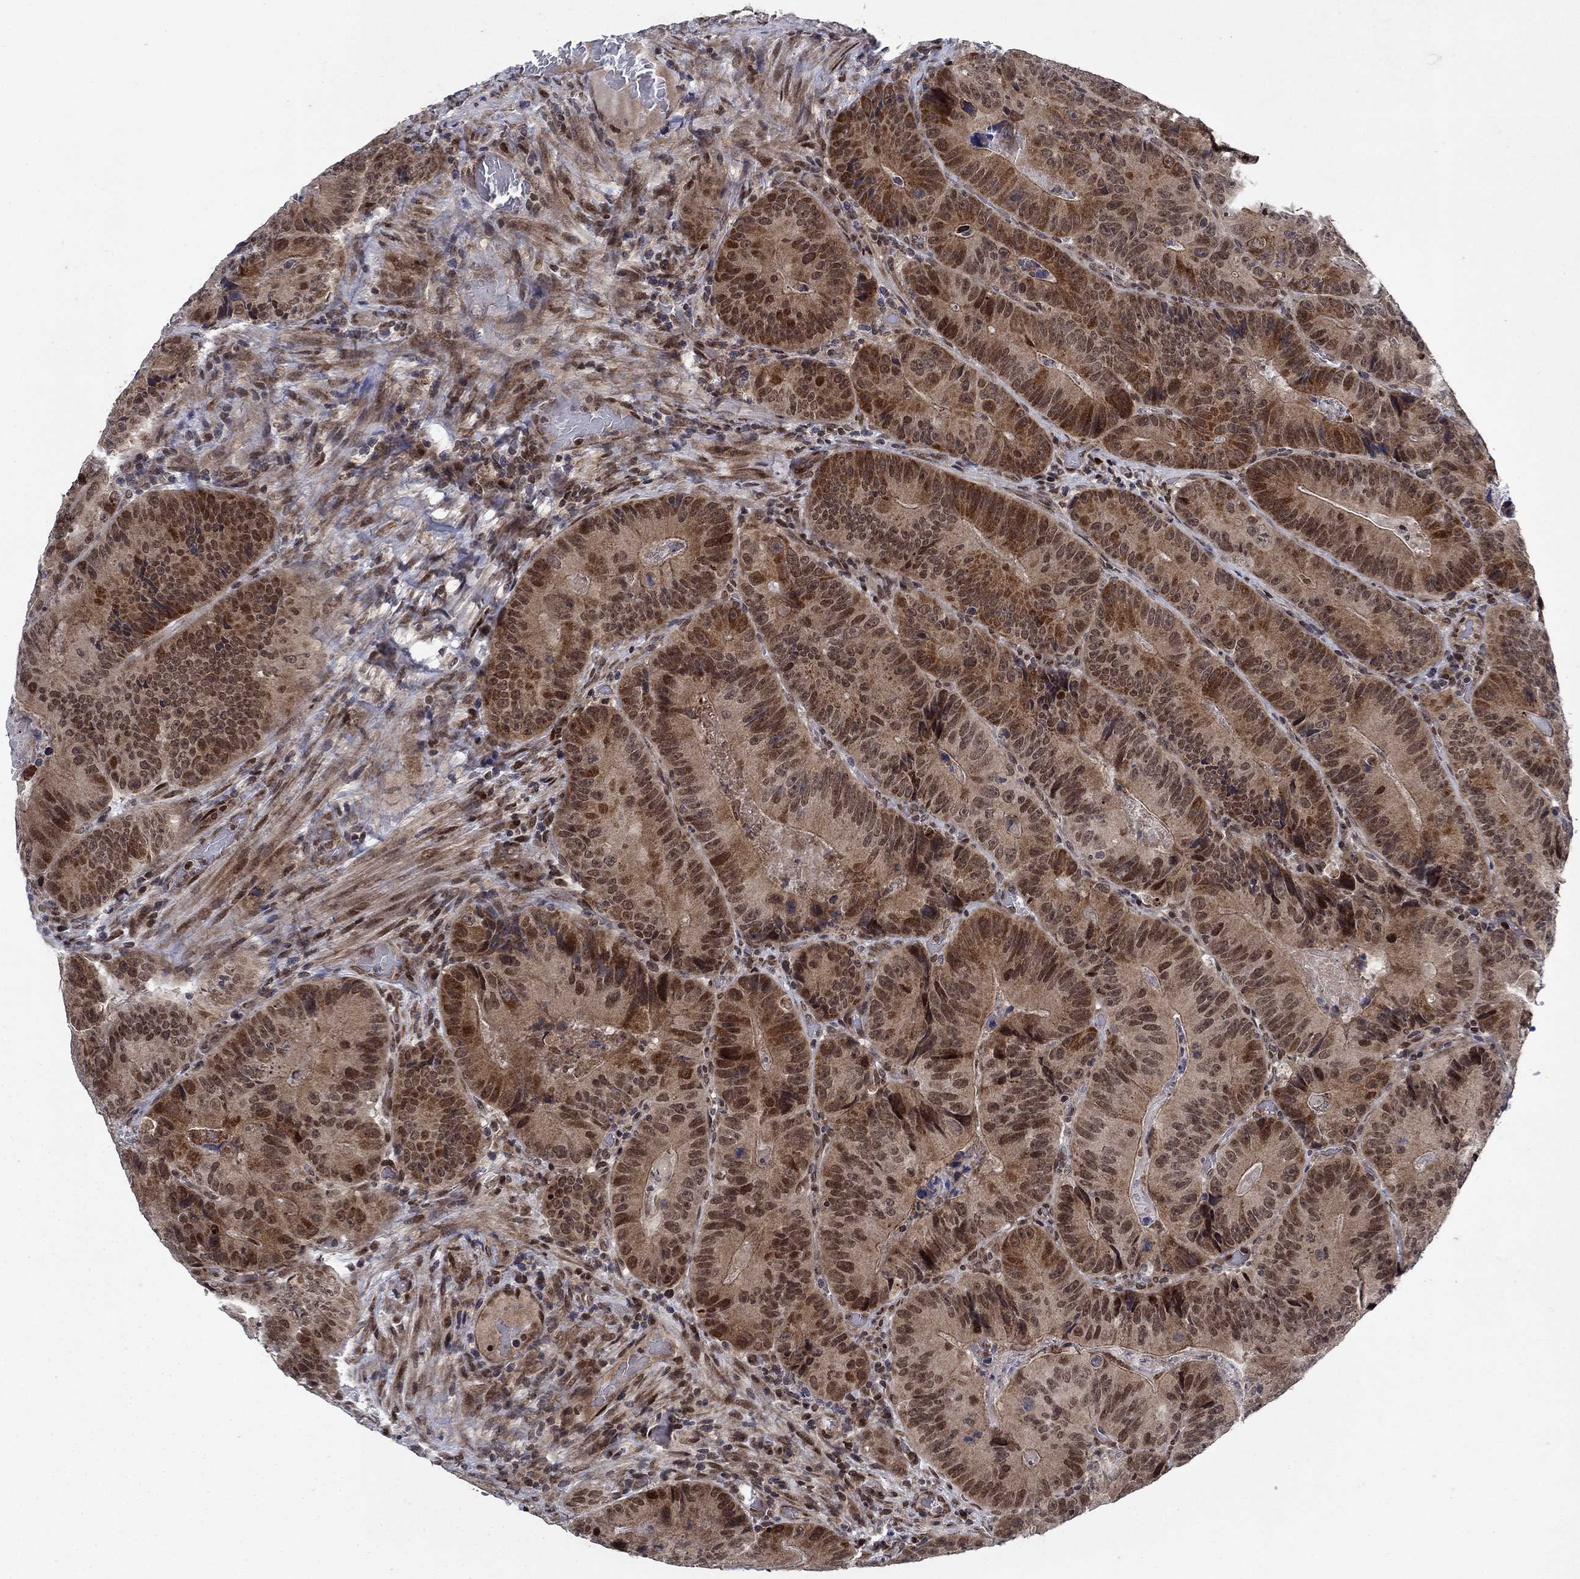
{"staining": {"intensity": "strong", "quantity": "<25%", "location": "cytoplasmic/membranous,nuclear"}, "tissue": "colorectal cancer", "cell_type": "Tumor cells", "image_type": "cancer", "snomed": [{"axis": "morphology", "description": "Adenocarcinoma, NOS"}, {"axis": "topography", "description": "Colon"}], "caption": "Protein analysis of adenocarcinoma (colorectal) tissue shows strong cytoplasmic/membranous and nuclear staining in about <25% of tumor cells.", "gene": "PRICKLE4", "patient": {"sex": "female", "age": 86}}